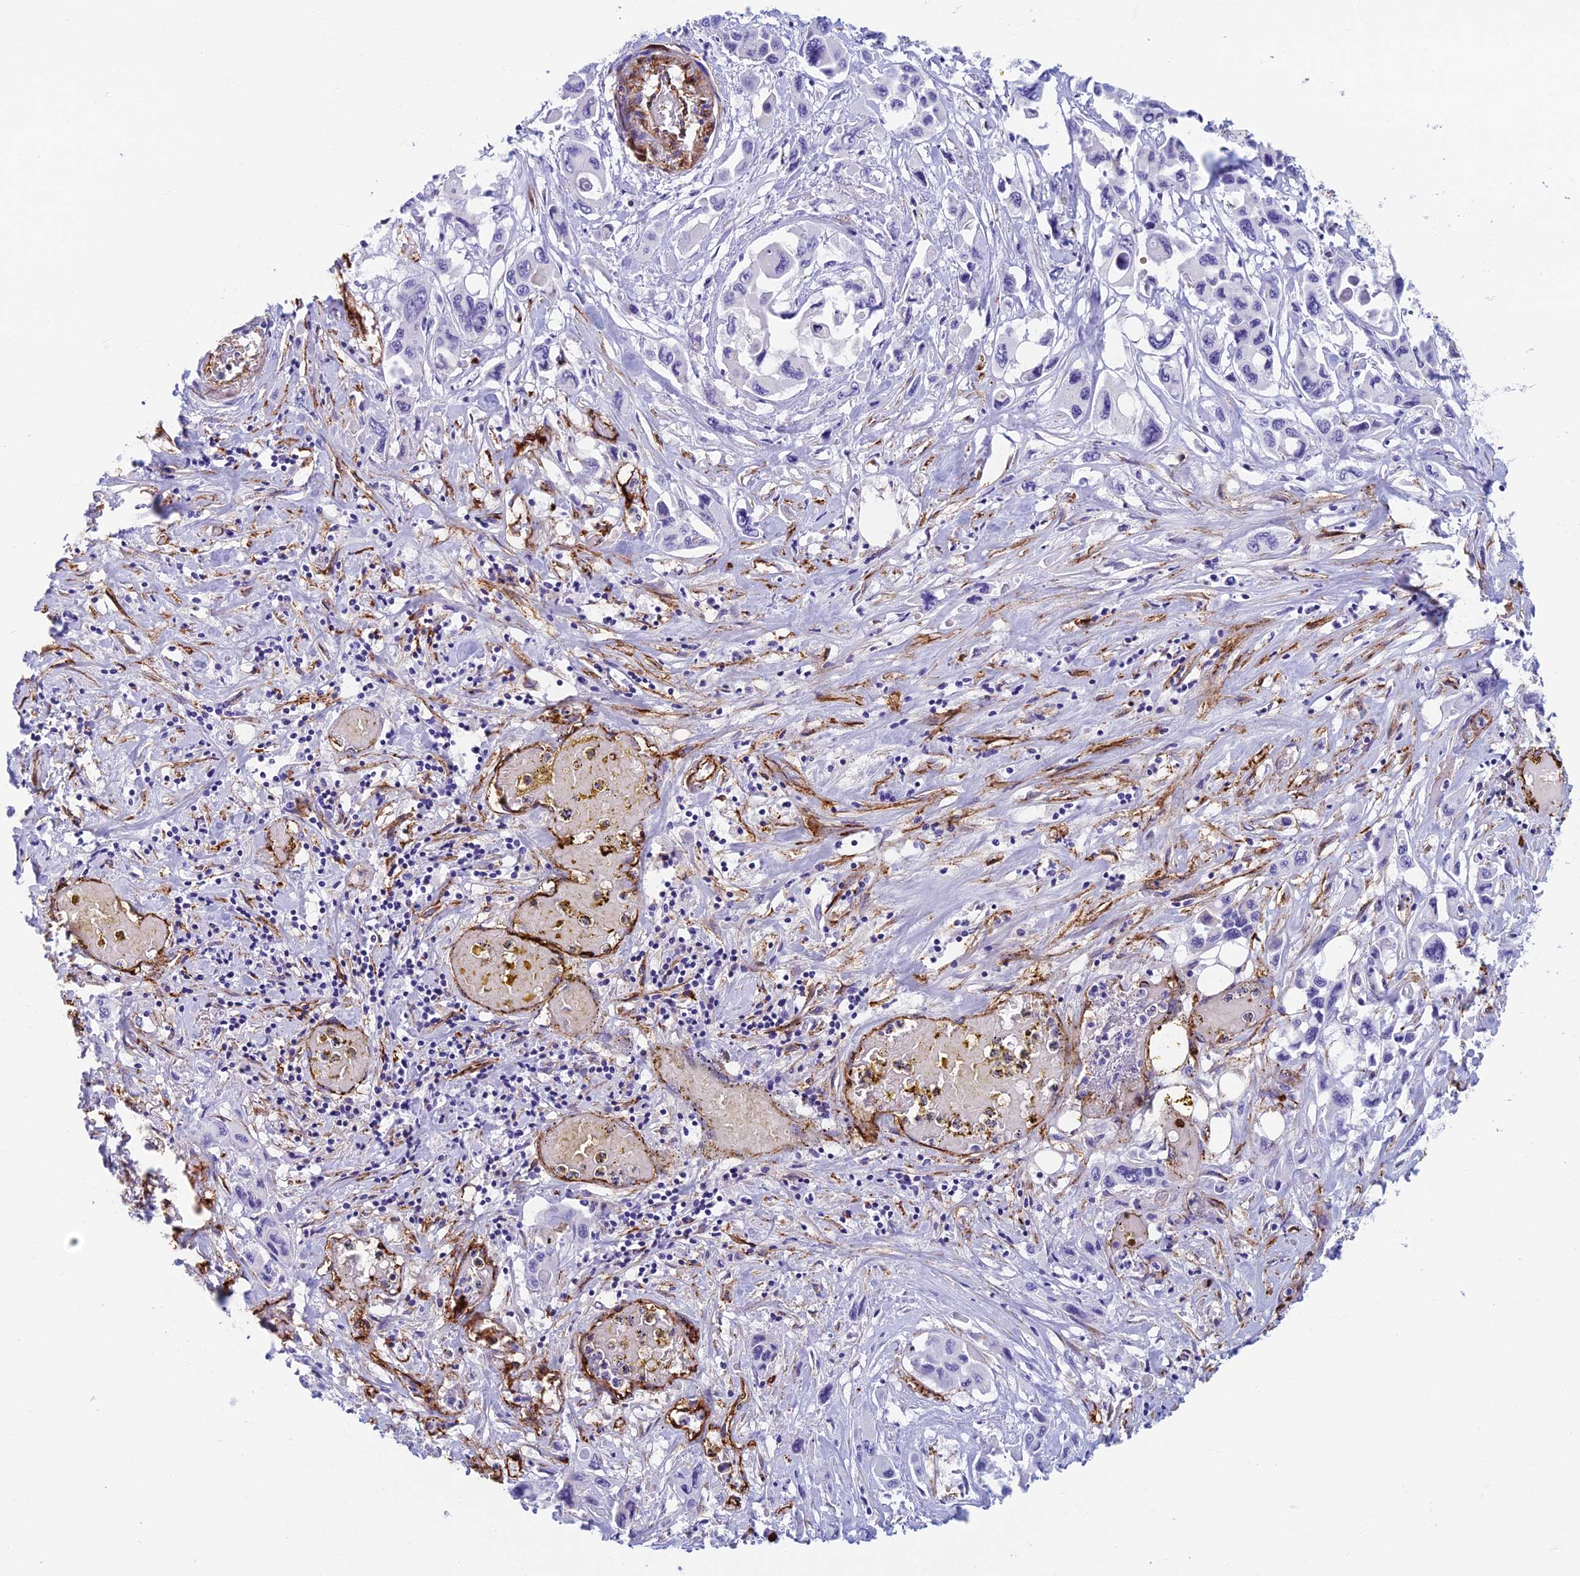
{"staining": {"intensity": "negative", "quantity": "none", "location": "none"}, "tissue": "pancreatic cancer", "cell_type": "Tumor cells", "image_type": "cancer", "snomed": [{"axis": "morphology", "description": "Adenocarcinoma, NOS"}, {"axis": "topography", "description": "Pancreas"}], "caption": "This is an immunohistochemistry (IHC) micrograph of adenocarcinoma (pancreatic). There is no staining in tumor cells.", "gene": "ETFRF1", "patient": {"sex": "male", "age": 92}}